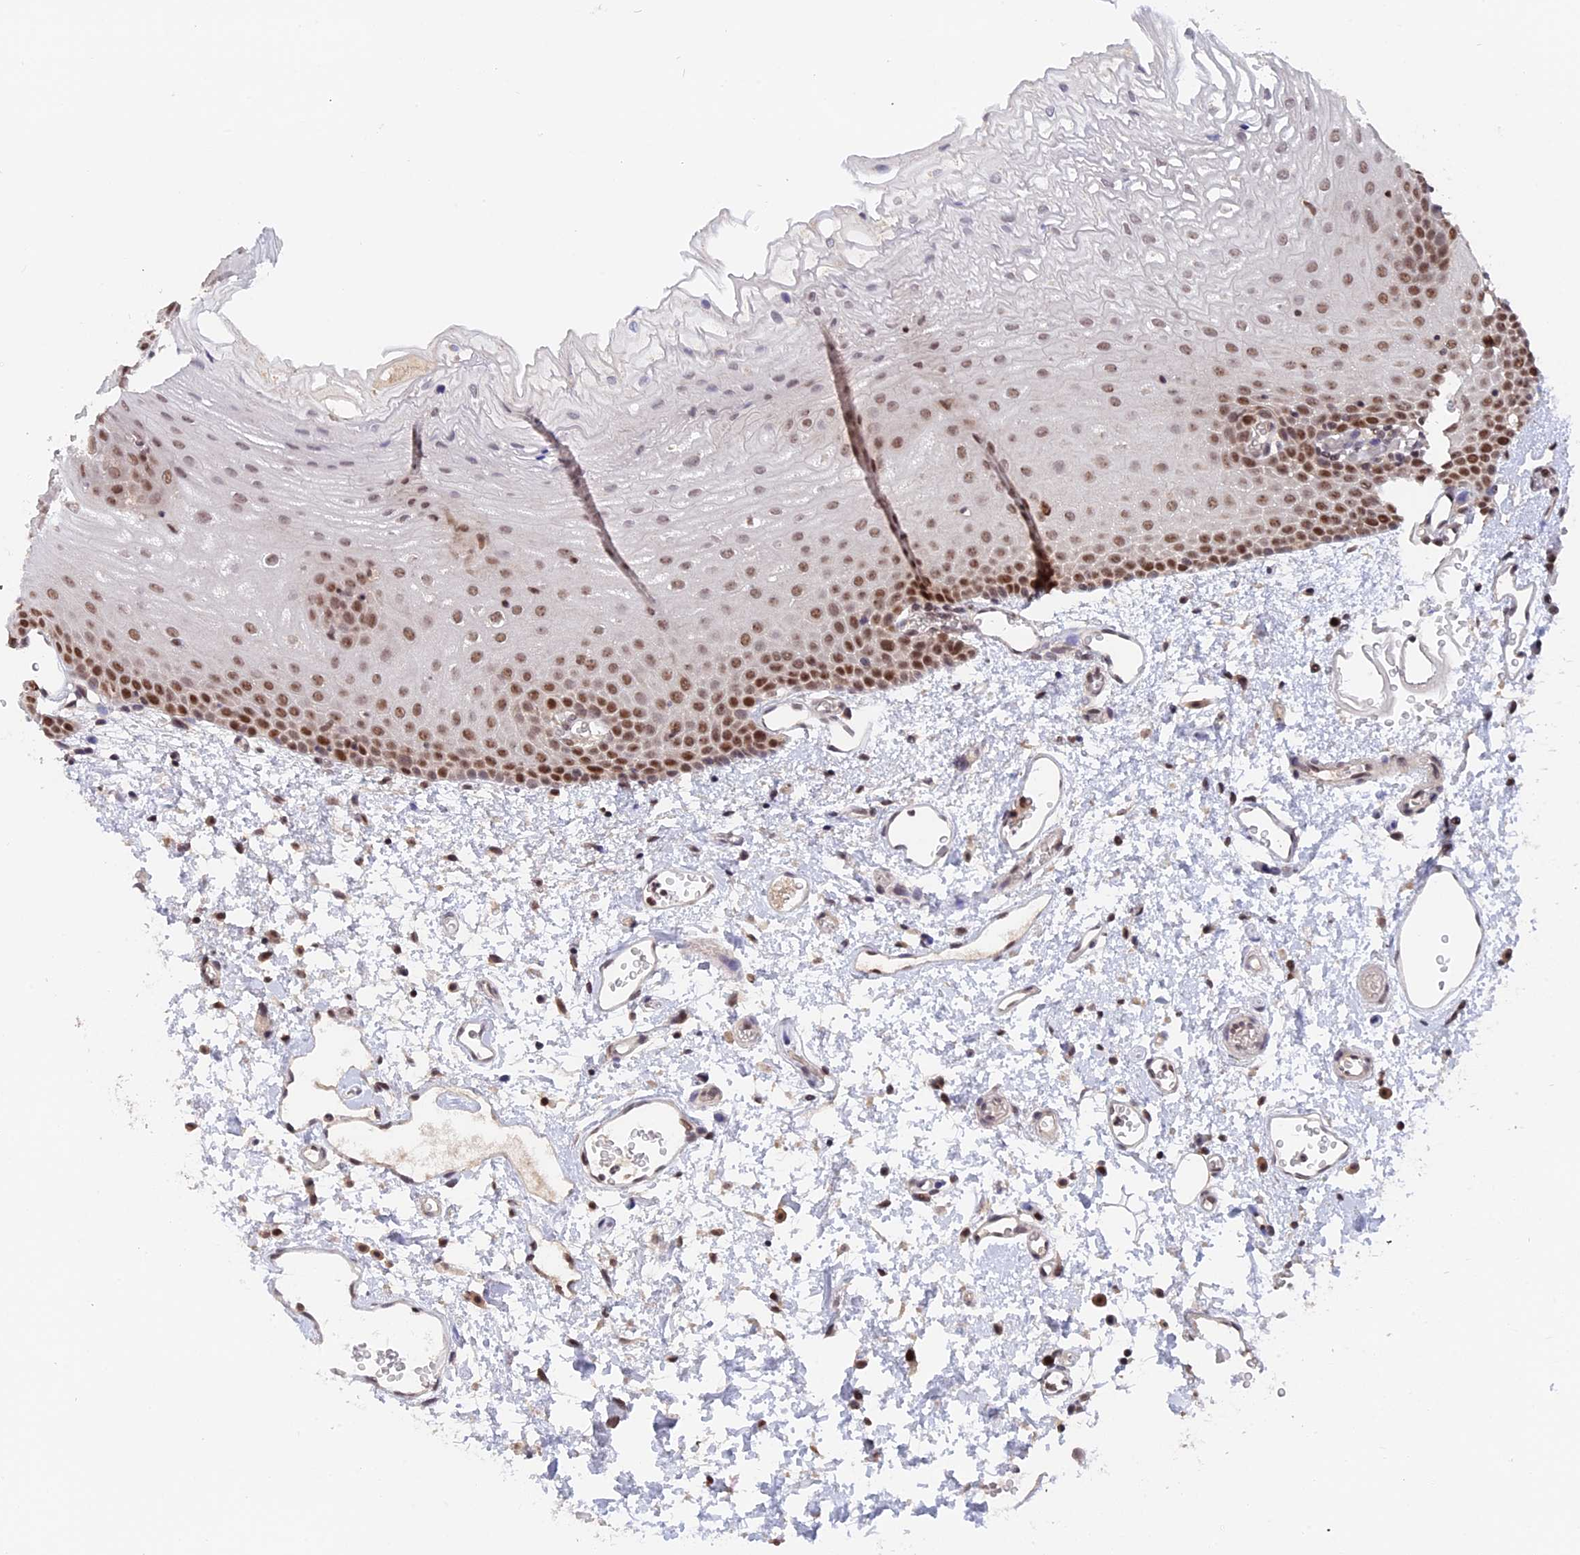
{"staining": {"intensity": "moderate", "quantity": ">75%", "location": "nuclear"}, "tissue": "oral mucosa", "cell_type": "Squamous epithelial cells", "image_type": "normal", "snomed": [{"axis": "morphology", "description": "Normal tissue, NOS"}, {"axis": "topography", "description": "Oral tissue"}], "caption": "Oral mucosa stained with a brown dye displays moderate nuclear positive expression in approximately >75% of squamous epithelial cells.", "gene": "RFC5", "patient": {"sex": "female", "age": 70}}